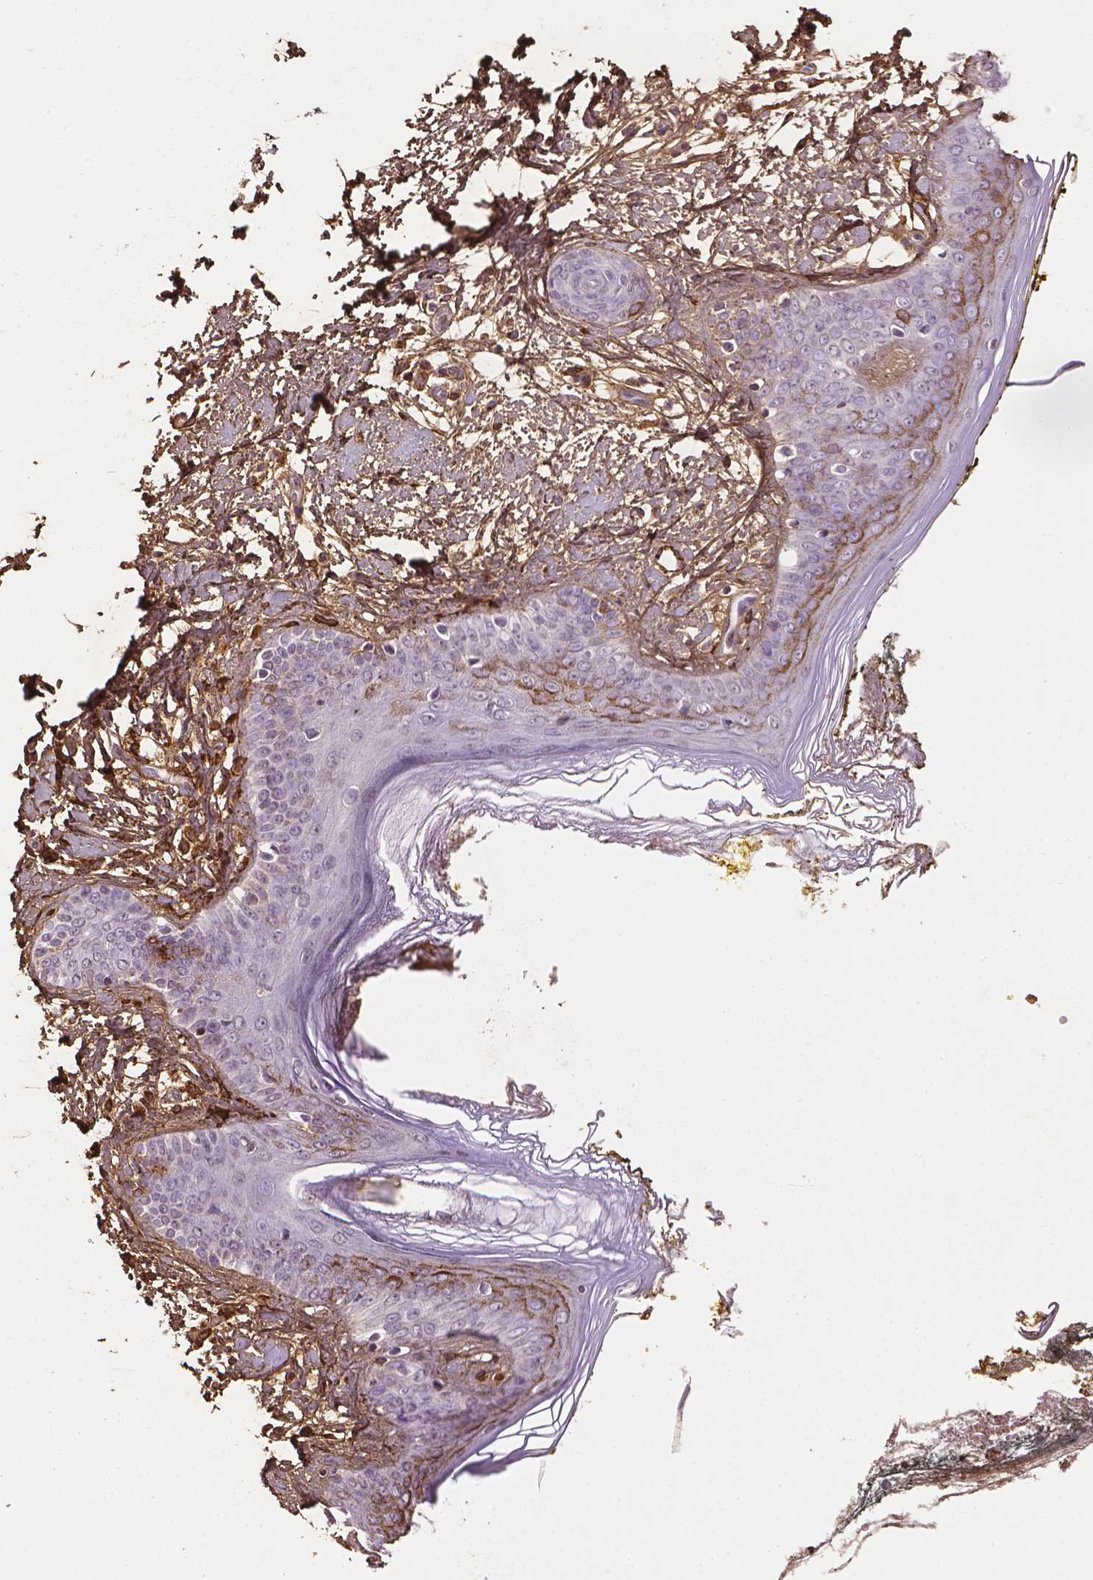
{"staining": {"intensity": "strong", "quantity": ">75%", "location": "cytoplasmic/membranous"}, "tissue": "skin", "cell_type": "Fibroblasts", "image_type": "normal", "snomed": [{"axis": "morphology", "description": "Normal tissue, NOS"}, {"axis": "topography", "description": "Skin"}], "caption": "High-magnification brightfield microscopy of benign skin stained with DAB (brown) and counterstained with hematoxylin (blue). fibroblasts exhibit strong cytoplasmic/membranous positivity is identified in approximately>75% of cells.", "gene": "DCN", "patient": {"sex": "female", "age": 34}}